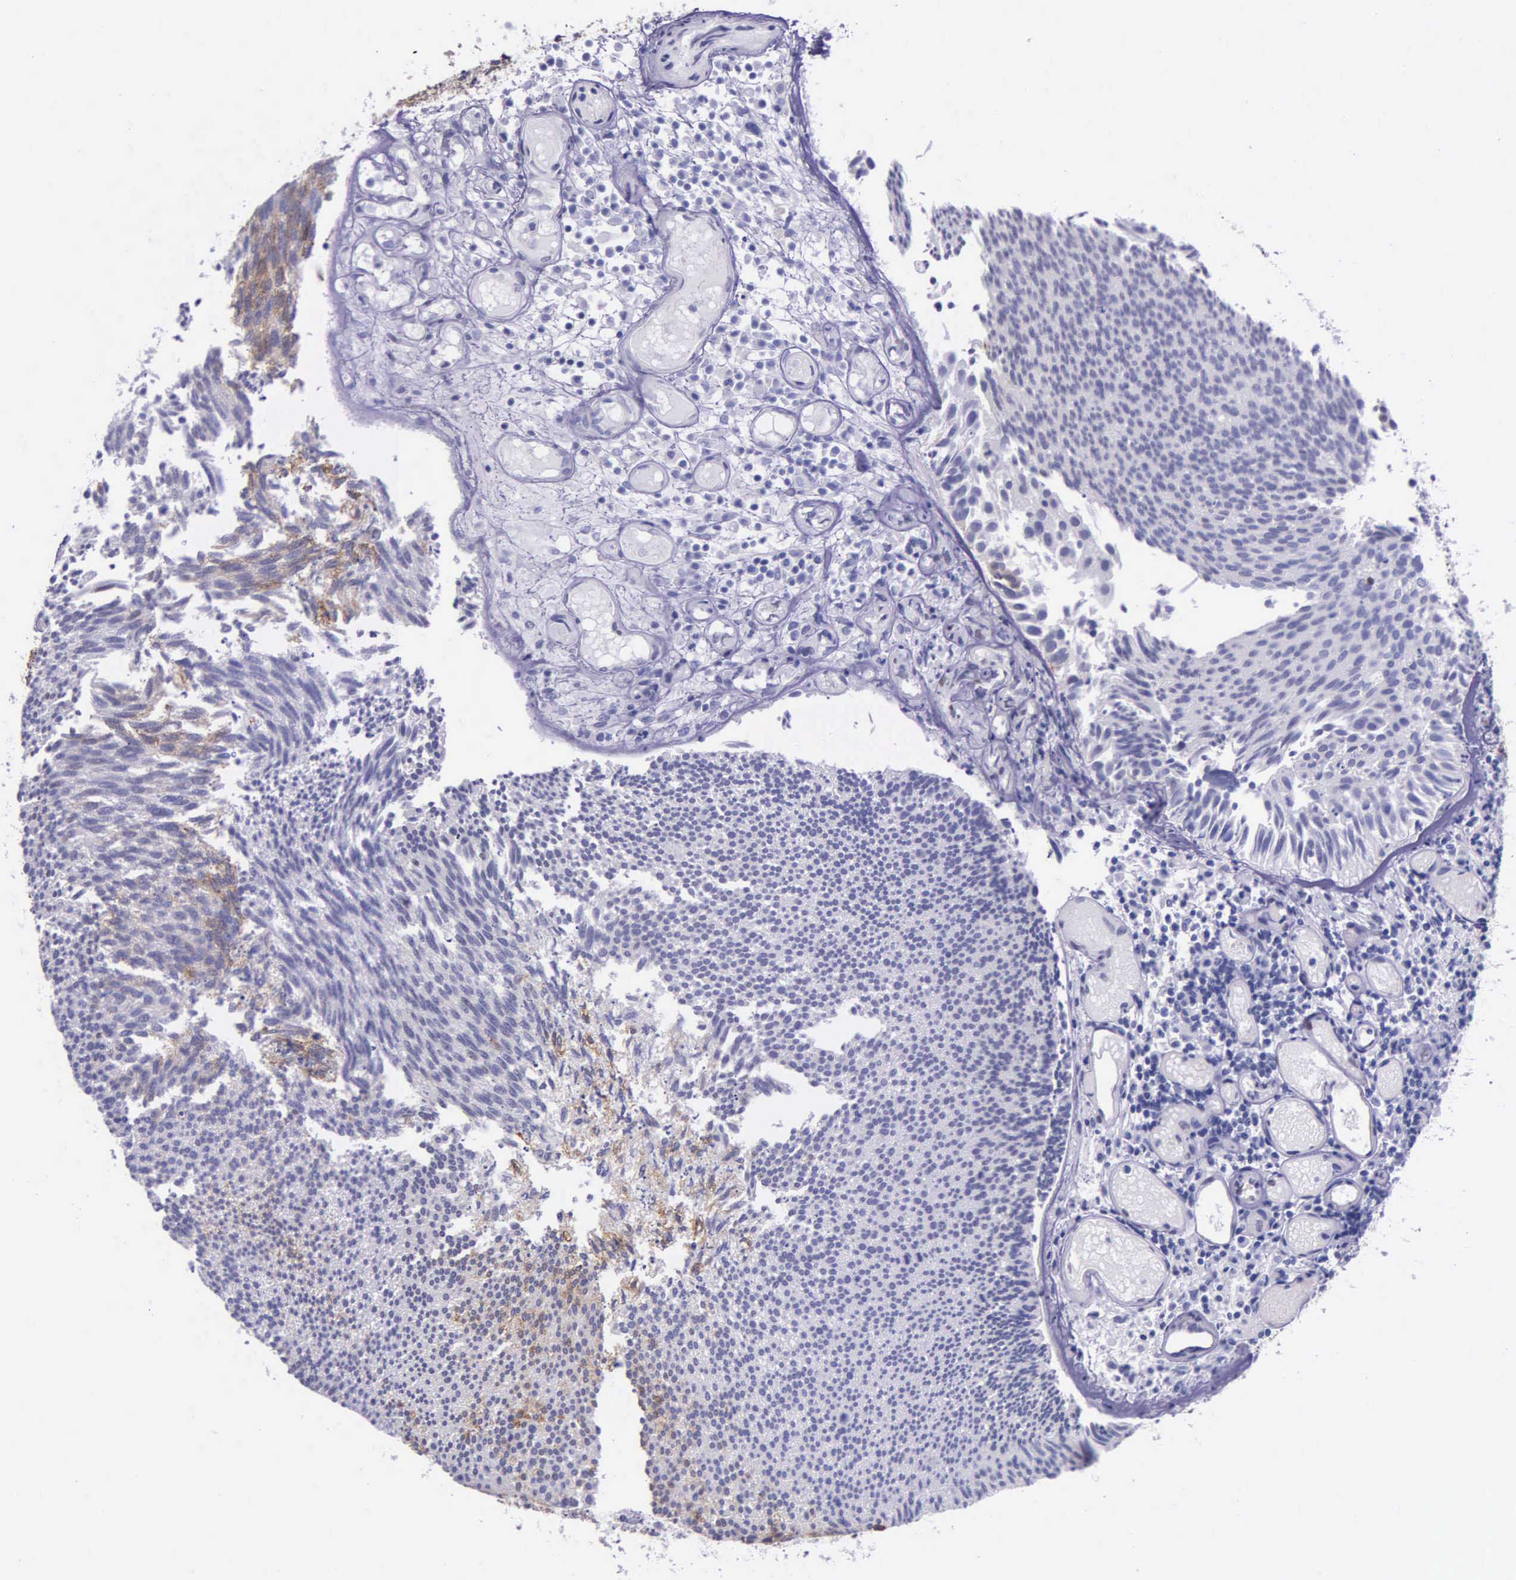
{"staining": {"intensity": "weak", "quantity": "<25%", "location": "cytoplasmic/membranous"}, "tissue": "urothelial cancer", "cell_type": "Tumor cells", "image_type": "cancer", "snomed": [{"axis": "morphology", "description": "Urothelial carcinoma, Low grade"}, {"axis": "topography", "description": "Urinary bladder"}], "caption": "There is no significant expression in tumor cells of urothelial cancer.", "gene": "AHNAK2", "patient": {"sex": "male", "age": 85}}